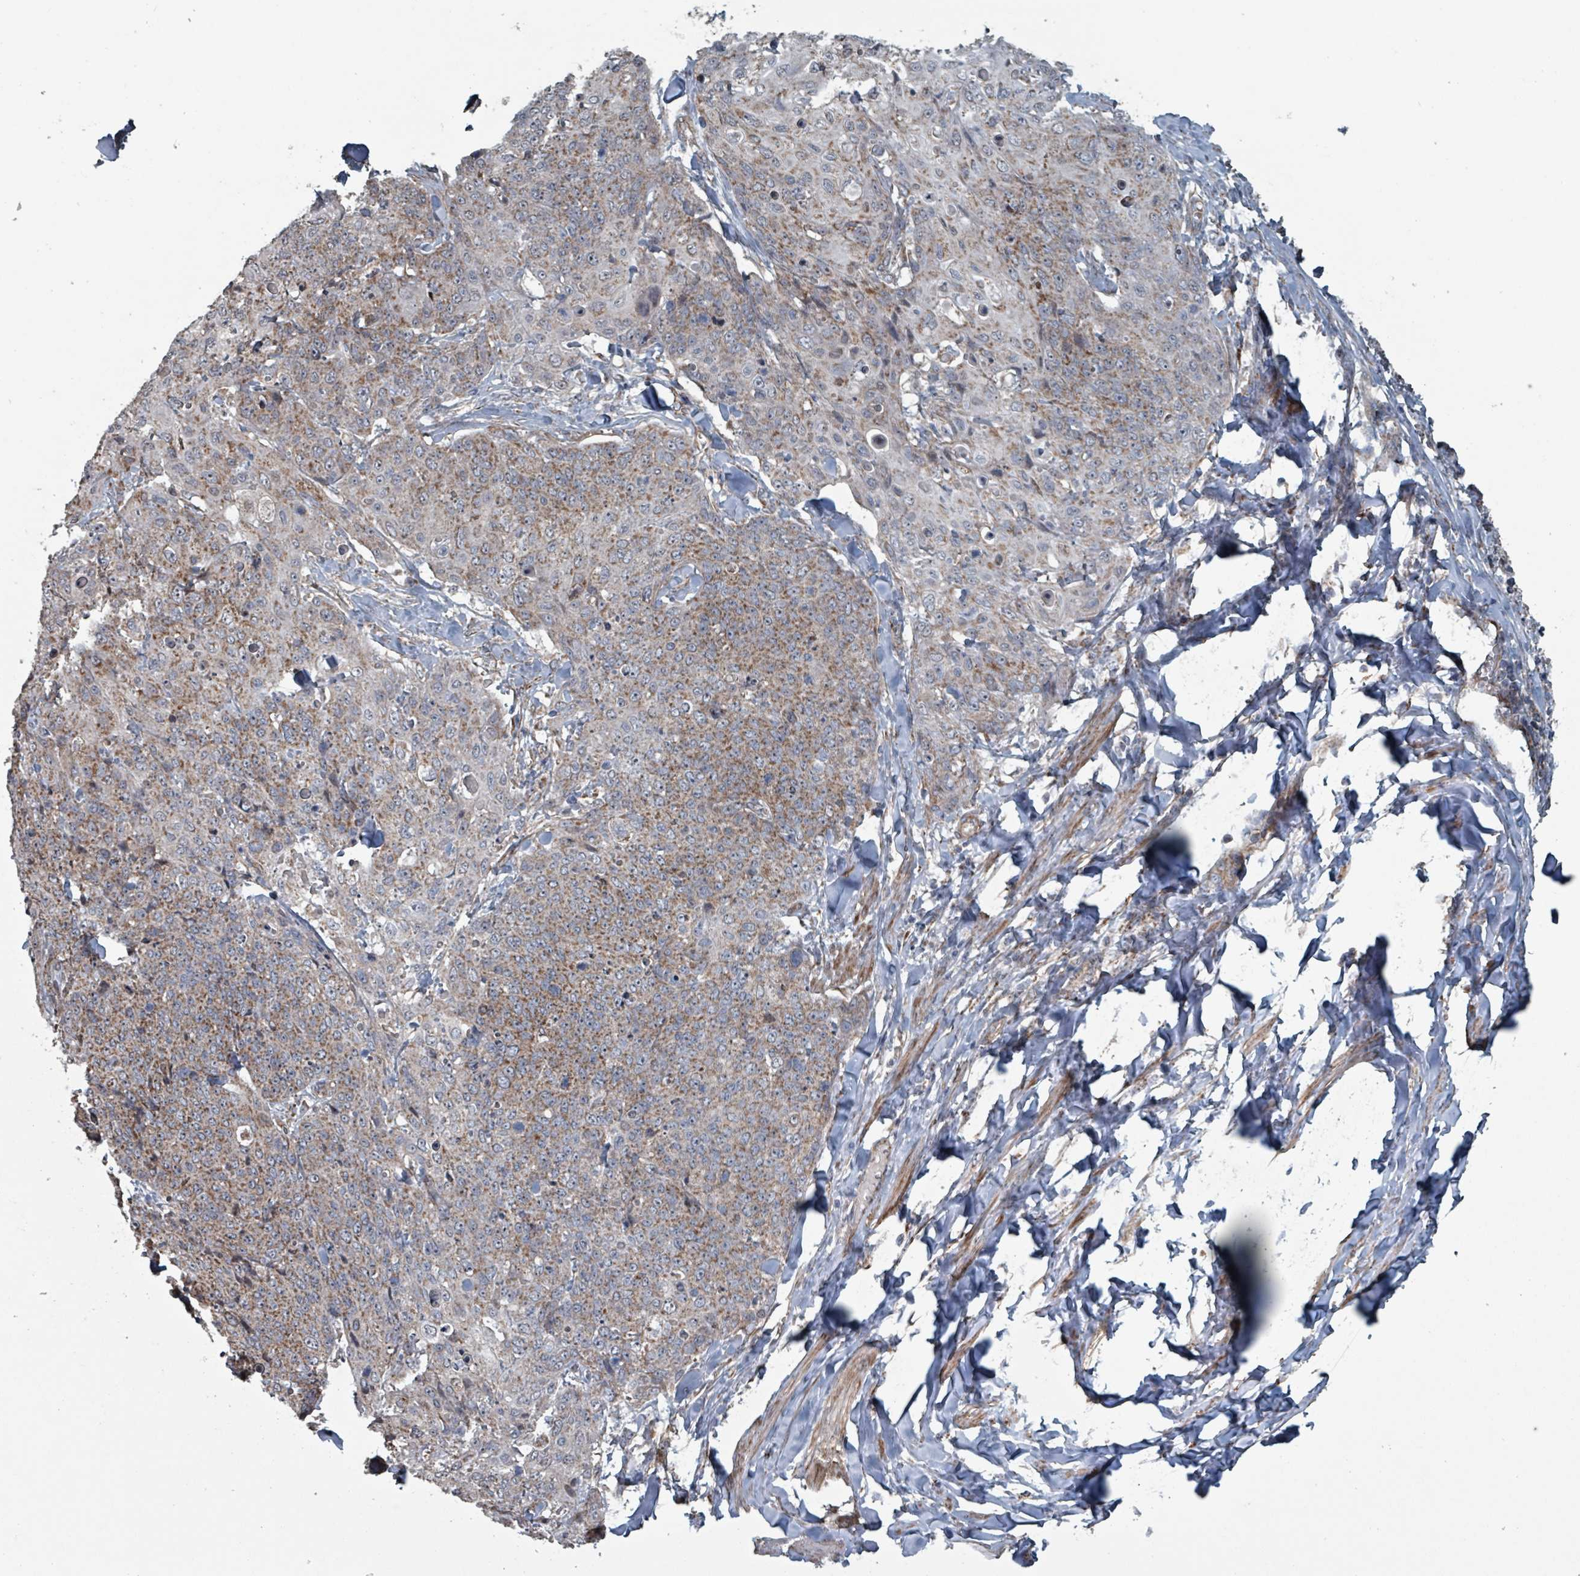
{"staining": {"intensity": "moderate", "quantity": ">75%", "location": "cytoplasmic/membranous"}, "tissue": "skin cancer", "cell_type": "Tumor cells", "image_type": "cancer", "snomed": [{"axis": "morphology", "description": "Squamous cell carcinoma, NOS"}, {"axis": "topography", "description": "Skin"}, {"axis": "topography", "description": "Vulva"}], "caption": "Skin cancer (squamous cell carcinoma) stained for a protein (brown) shows moderate cytoplasmic/membranous positive staining in approximately >75% of tumor cells.", "gene": "MRPL4", "patient": {"sex": "female", "age": 85}}